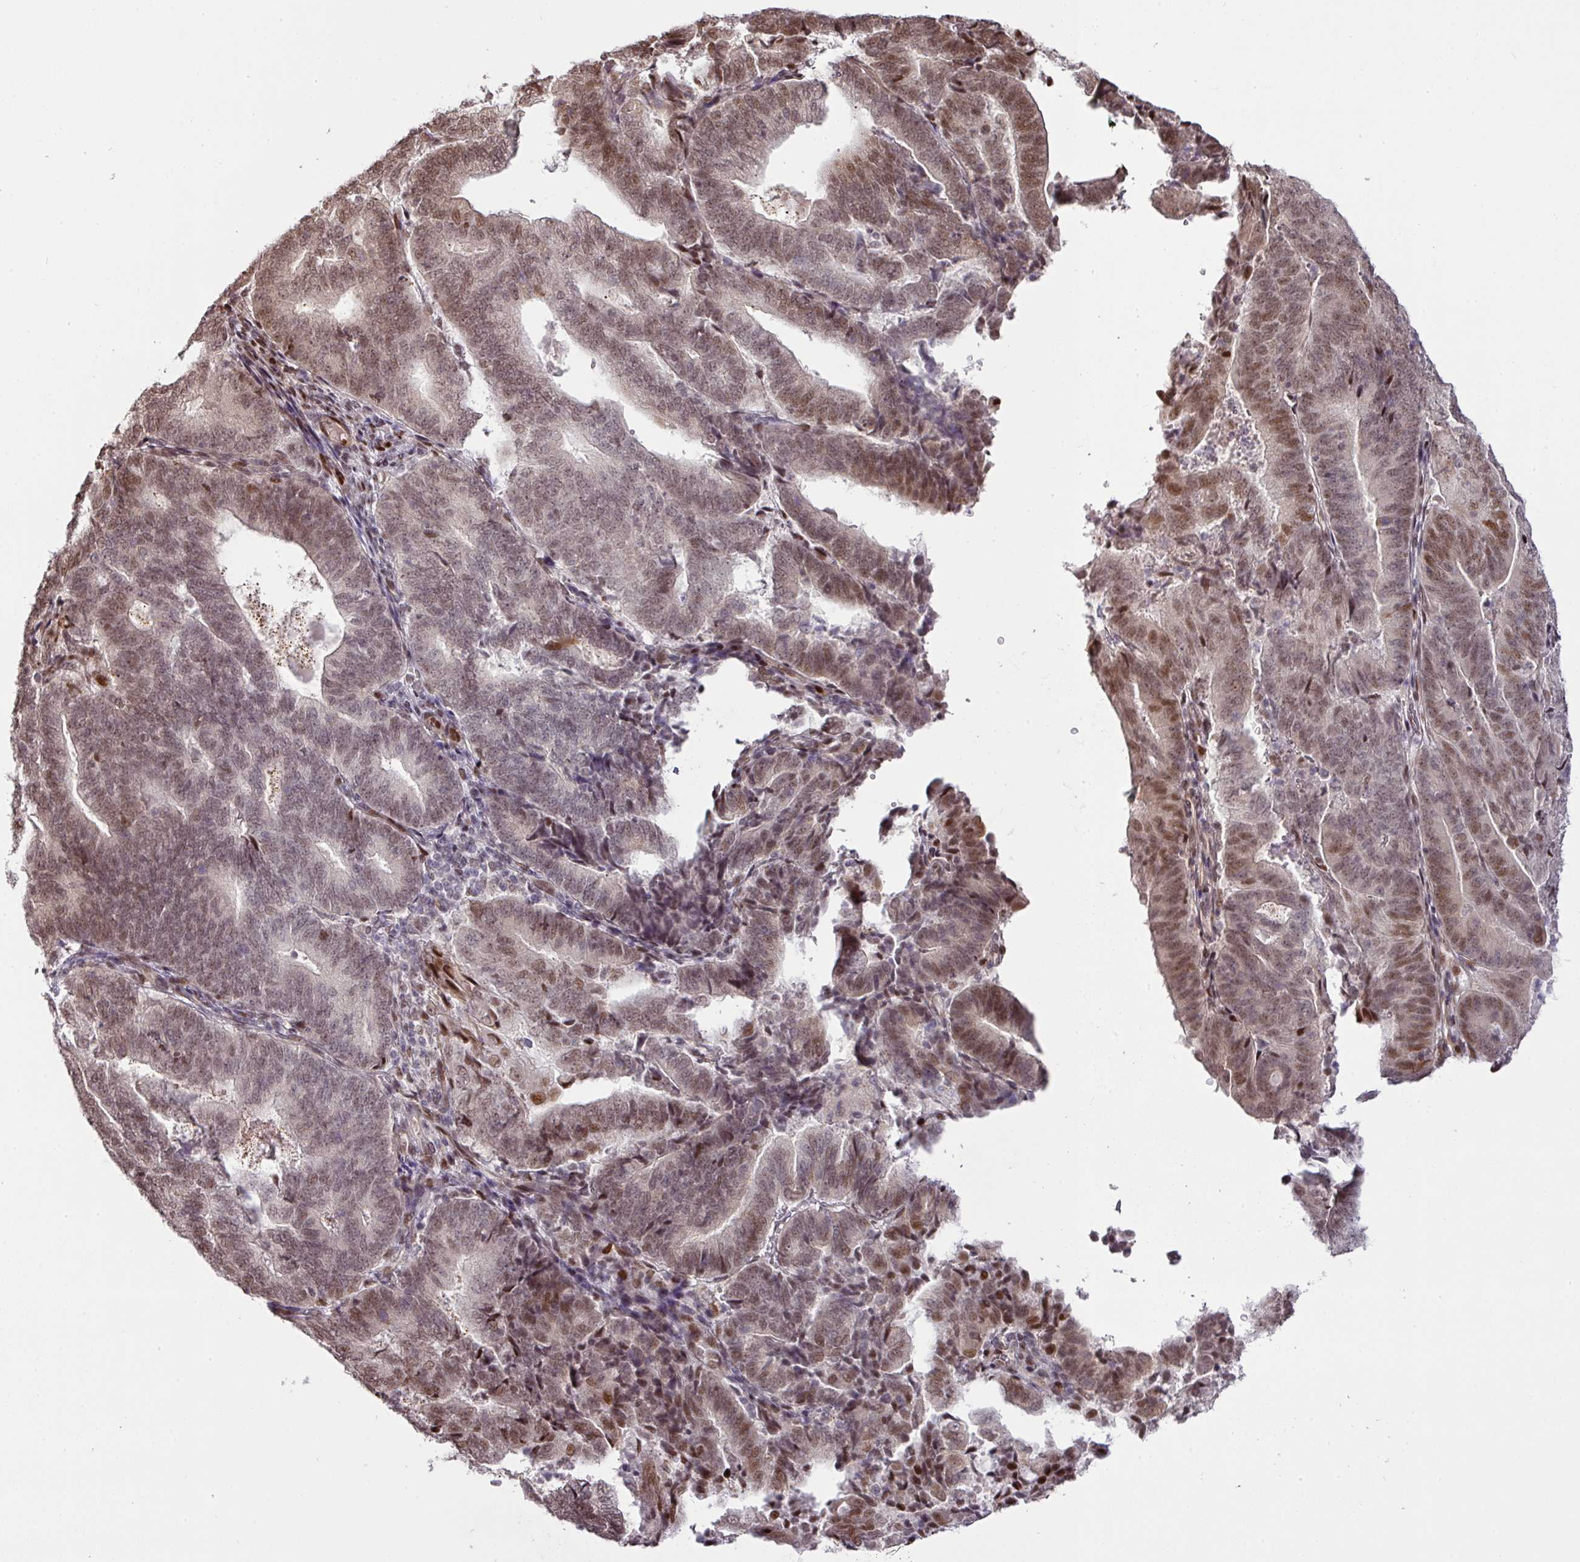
{"staining": {"intensity": "moderate", "quantity": "25%-75%", "location": "nuclear"}, "tissue": "endometrial cancer", "cell_type": "Tumor cells", "image_type": "cancer", "snomed": [{"axis": "morphology", "description": "Adenocarcinoma, NOS"}, {"axis": "topography", "description": "Endometrium"}], "caption": "DAB (3,3'-diaminobenzidine) immunohistochemical staining of endometrial cancer (adenocarcinoma) demonstrates moderate nuclear protein staining in approximately 25%-75% of tumor cells.", "gene": "MYSM1", "patient": {"sex": "female", "age": 70}}